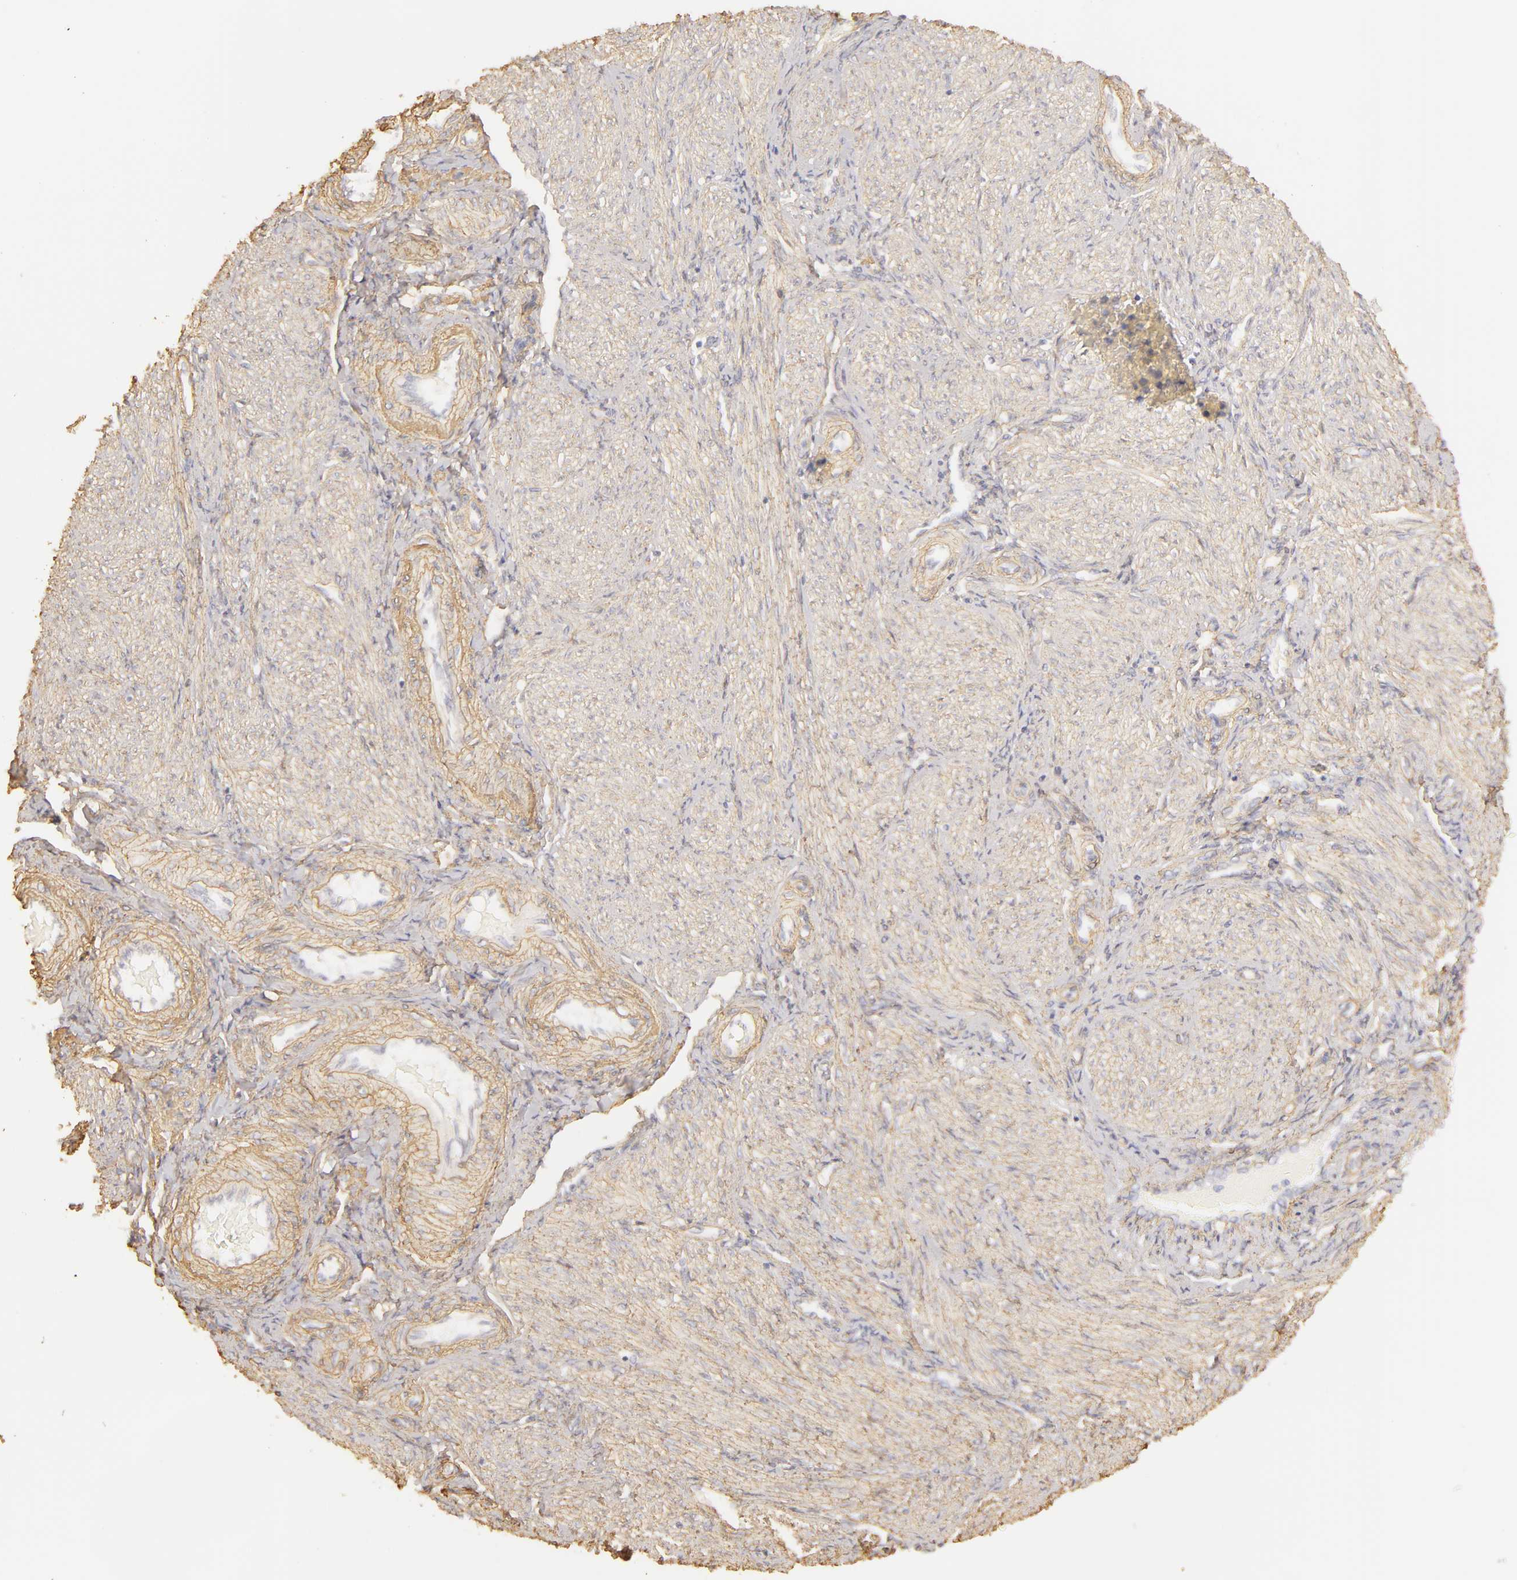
{"staining": {"intensity": "weak", "quantity": "25%-75%", "location": "cytoplasmic/membranous"}, "tissue": "endometrium", "cell_type": "Cells in endometrial stroma", "image_type": "normal", "snomed": [{"axis": "morphology", "description": "Normal tissue, NOS"}, {"axis": "topography", "description": "Endometrium"}], "caption": "Immunohistochemical staining of normal endometrium exhibits weak cytoplasmic/membranous protein positivity in about 25%-75% of cells in endometrial stroma.", "gene": "COL4A1", "patient": {"sex": "female", "age": 36}}